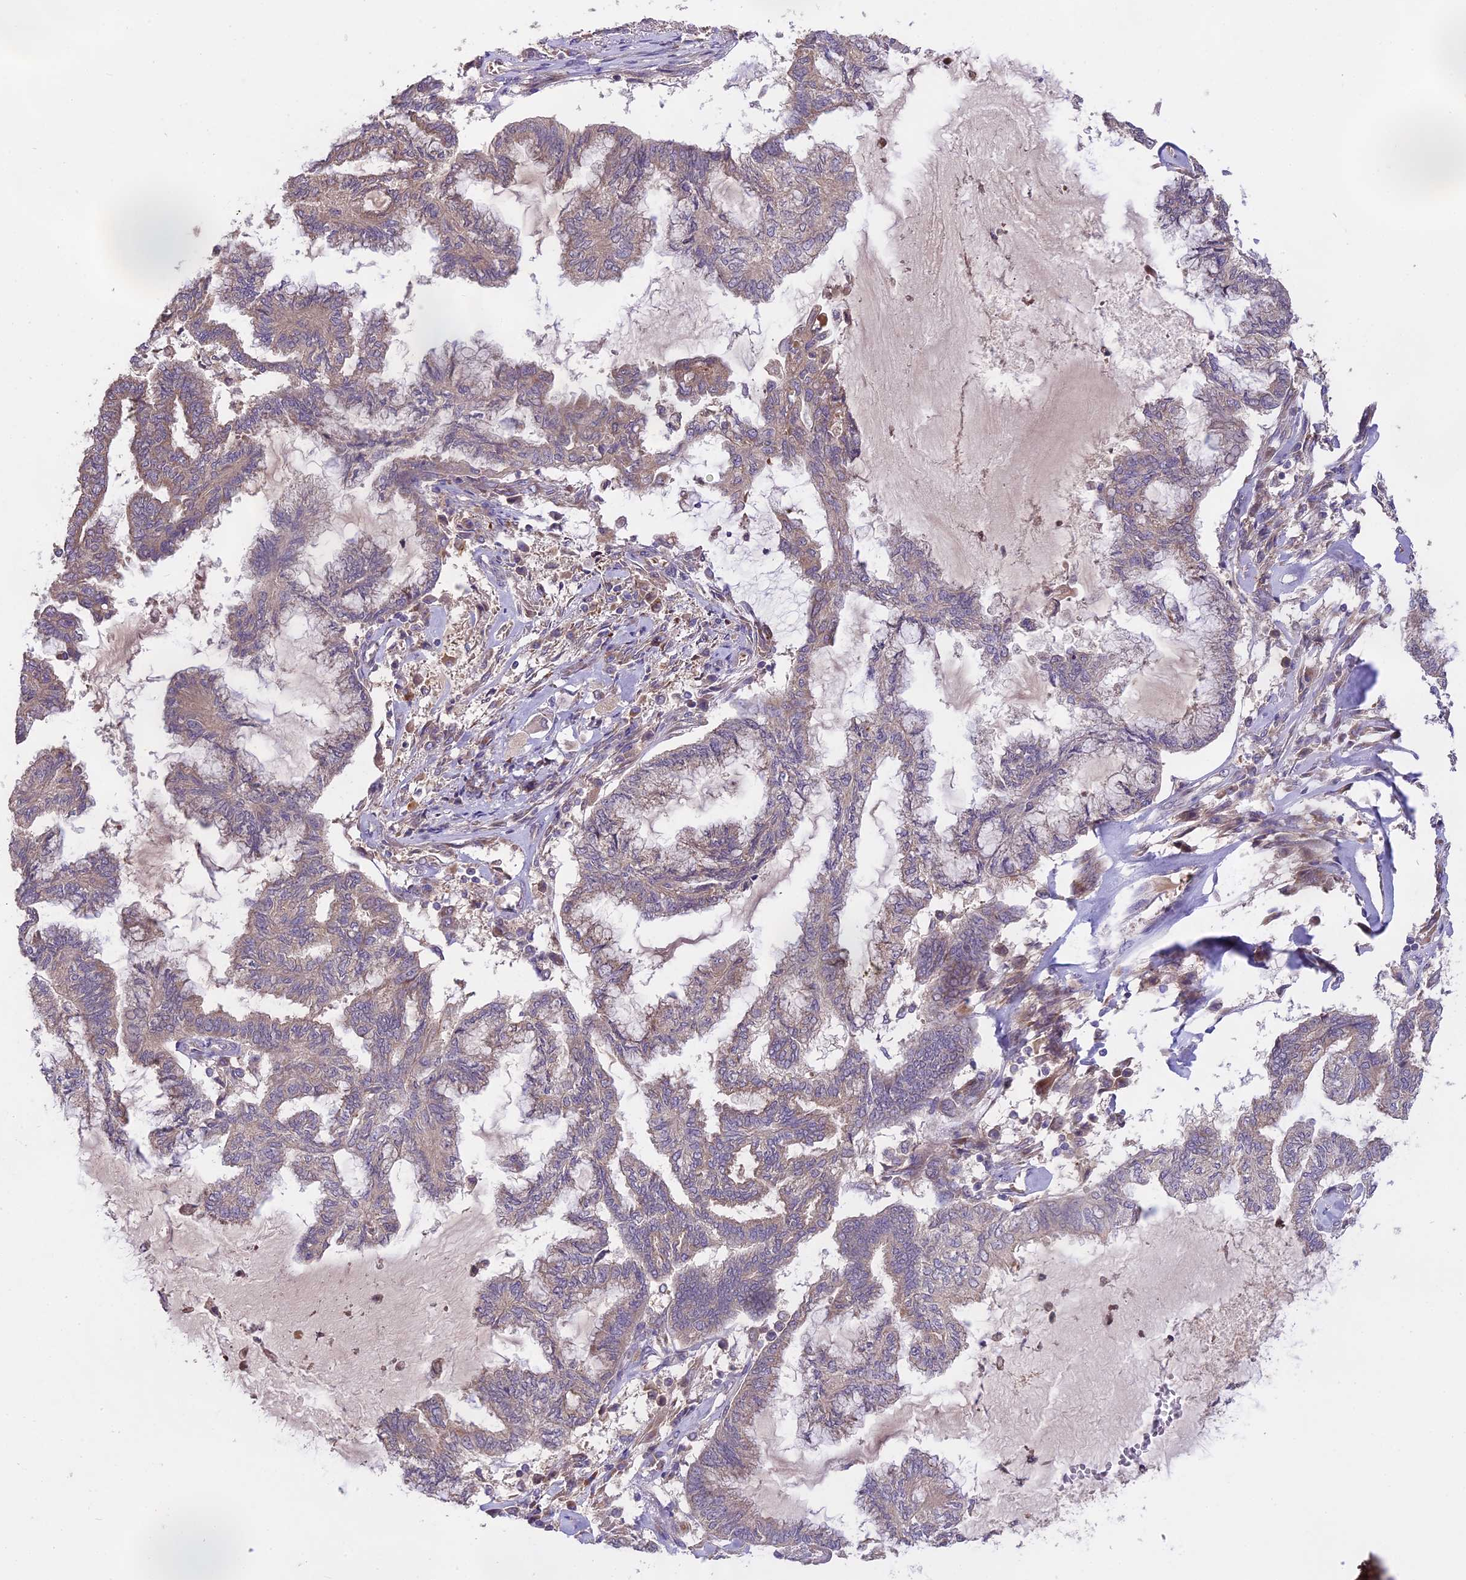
{"staining": {"intensity": "weak", "quantity": "<25%", "location": "cytoplasmic/membranous"}, "tissue": "endometrial cancer", "cell_type": "Tumor cells", "image_type": "cancer", "snomed": [{"axis": "morphology", "description": "Adenocarcinoma, NOS"}, {"axis": "topography", "description": "Endometrium"}], "caption": "A micrograph of adenocarcinoma (endometrial) stained for a protein demonstrates no brown staining in tumor cells. (Stains: DAB immunohistochemistry with hematoxylin counter stain, Microscopy: brightfield microscopy at high magnification).", "gene": "MEMO1", "patient": {"sex": "female", "age": 86}}